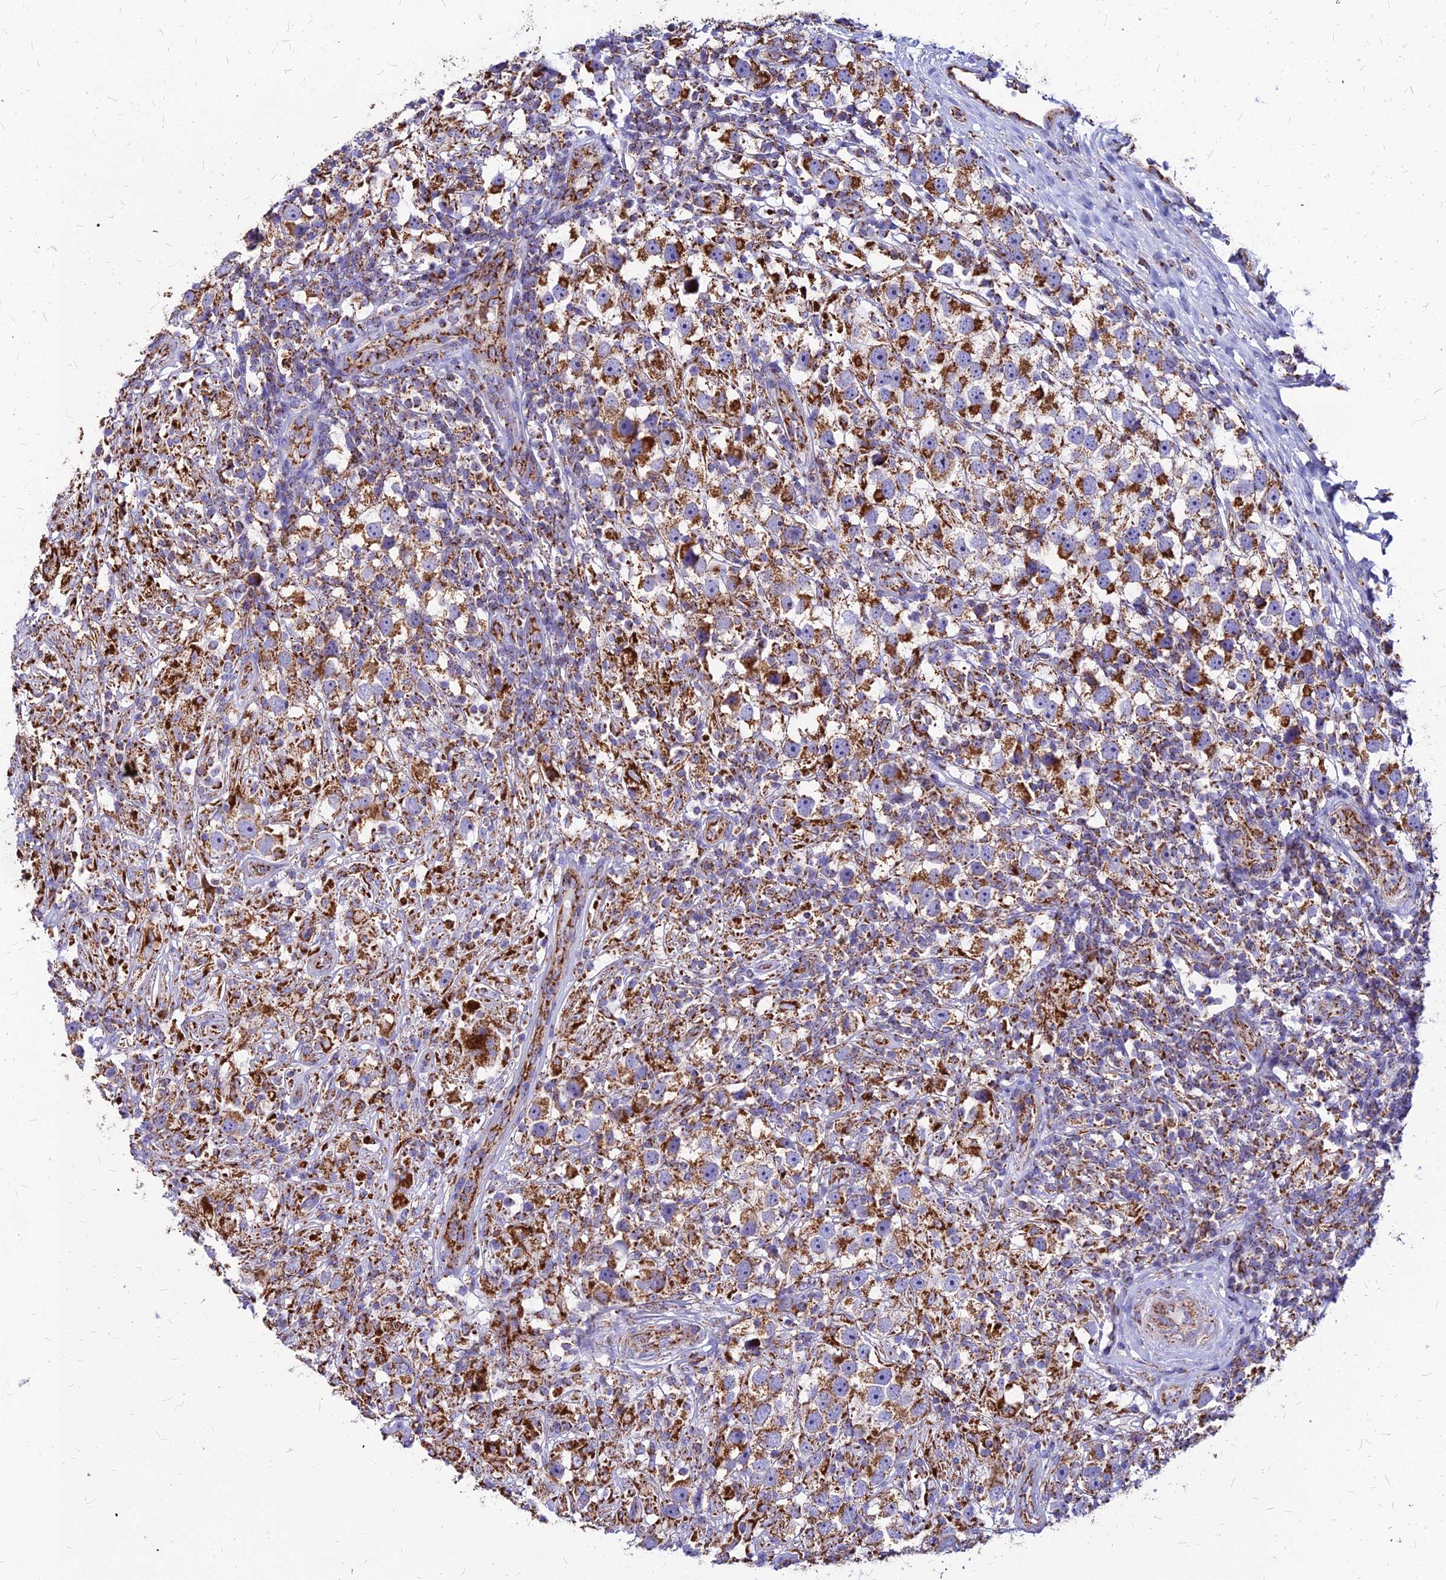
{"staining": {"intensity": "strong", "quantity": ">75%", "location": "cytoplasmic/membranous"}, "tissue": "testis cancer", "cell_type": "Tumor cells", "image_type": "cancer", "snomed": [{"axis": "morphology", "description": "Seminoma, NOS"}, {"axis": "topography", "description": "Testis"}], "caption": "Testis cancer (seminoma) stained for a protein (brown) reveals strong cytoplasmic/membranous positive expression in about >75% of tumor cells.", "gene": "DLD", "patient": {"sex": "male", "age": 49}}